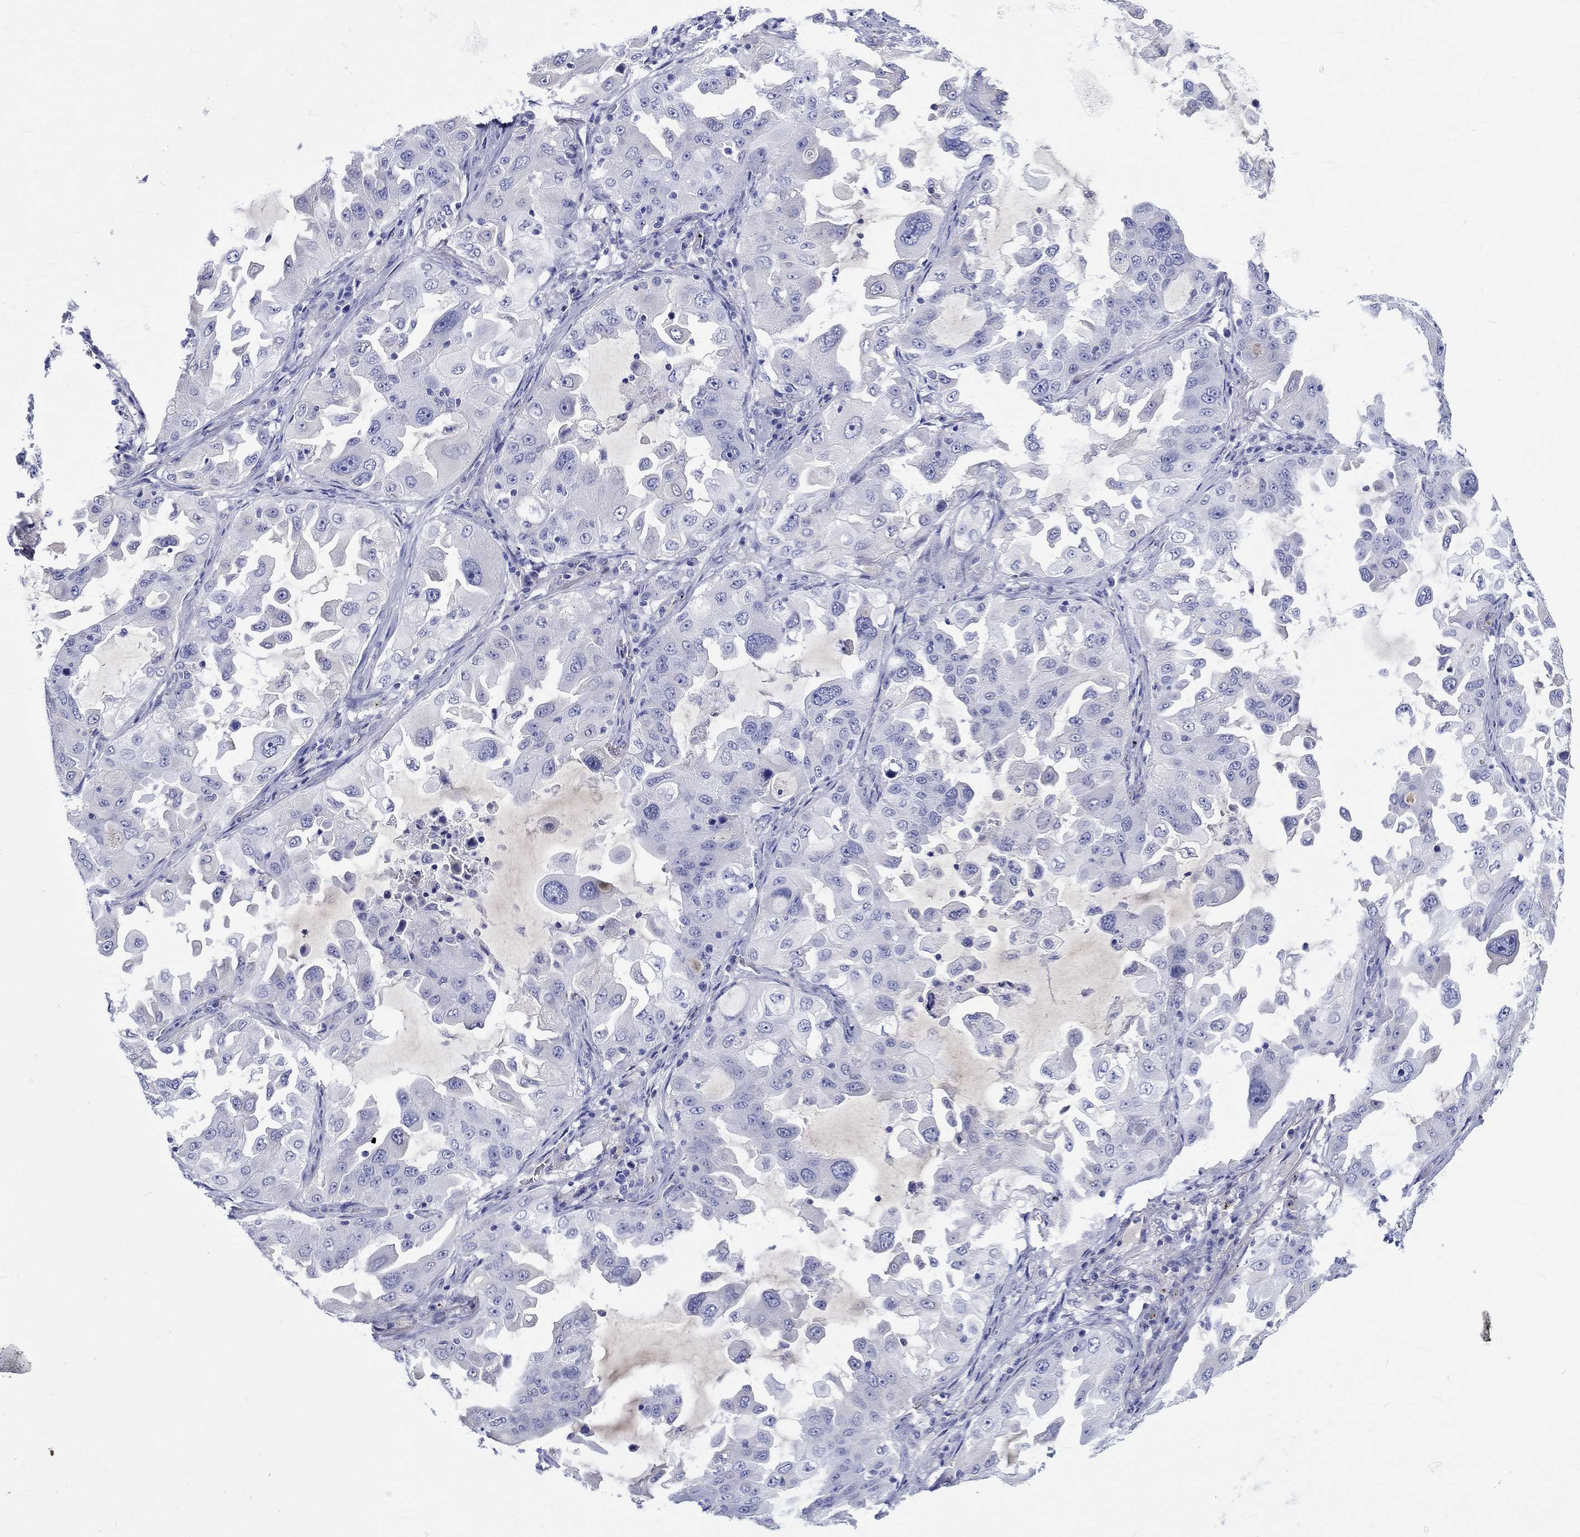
{"staining": {"intensity": "negative", "quantity": "none", "location": "none"}, "tissue": "lung cancer", "cell_type": "Tumor cells", "image_type": "cancer", "snomed": [{"axis": "morphology", "description": "Adenocarcinoma, NOS"}, {"axis": "topography", "description": "Lung"}], "caption": "This is an immunohistochemistry (IHC) histopathology image of lung cancer. There is no staining in tumor cells.", "gene": "CDY2B", "patient": {"sex": "female", "age": 61}}